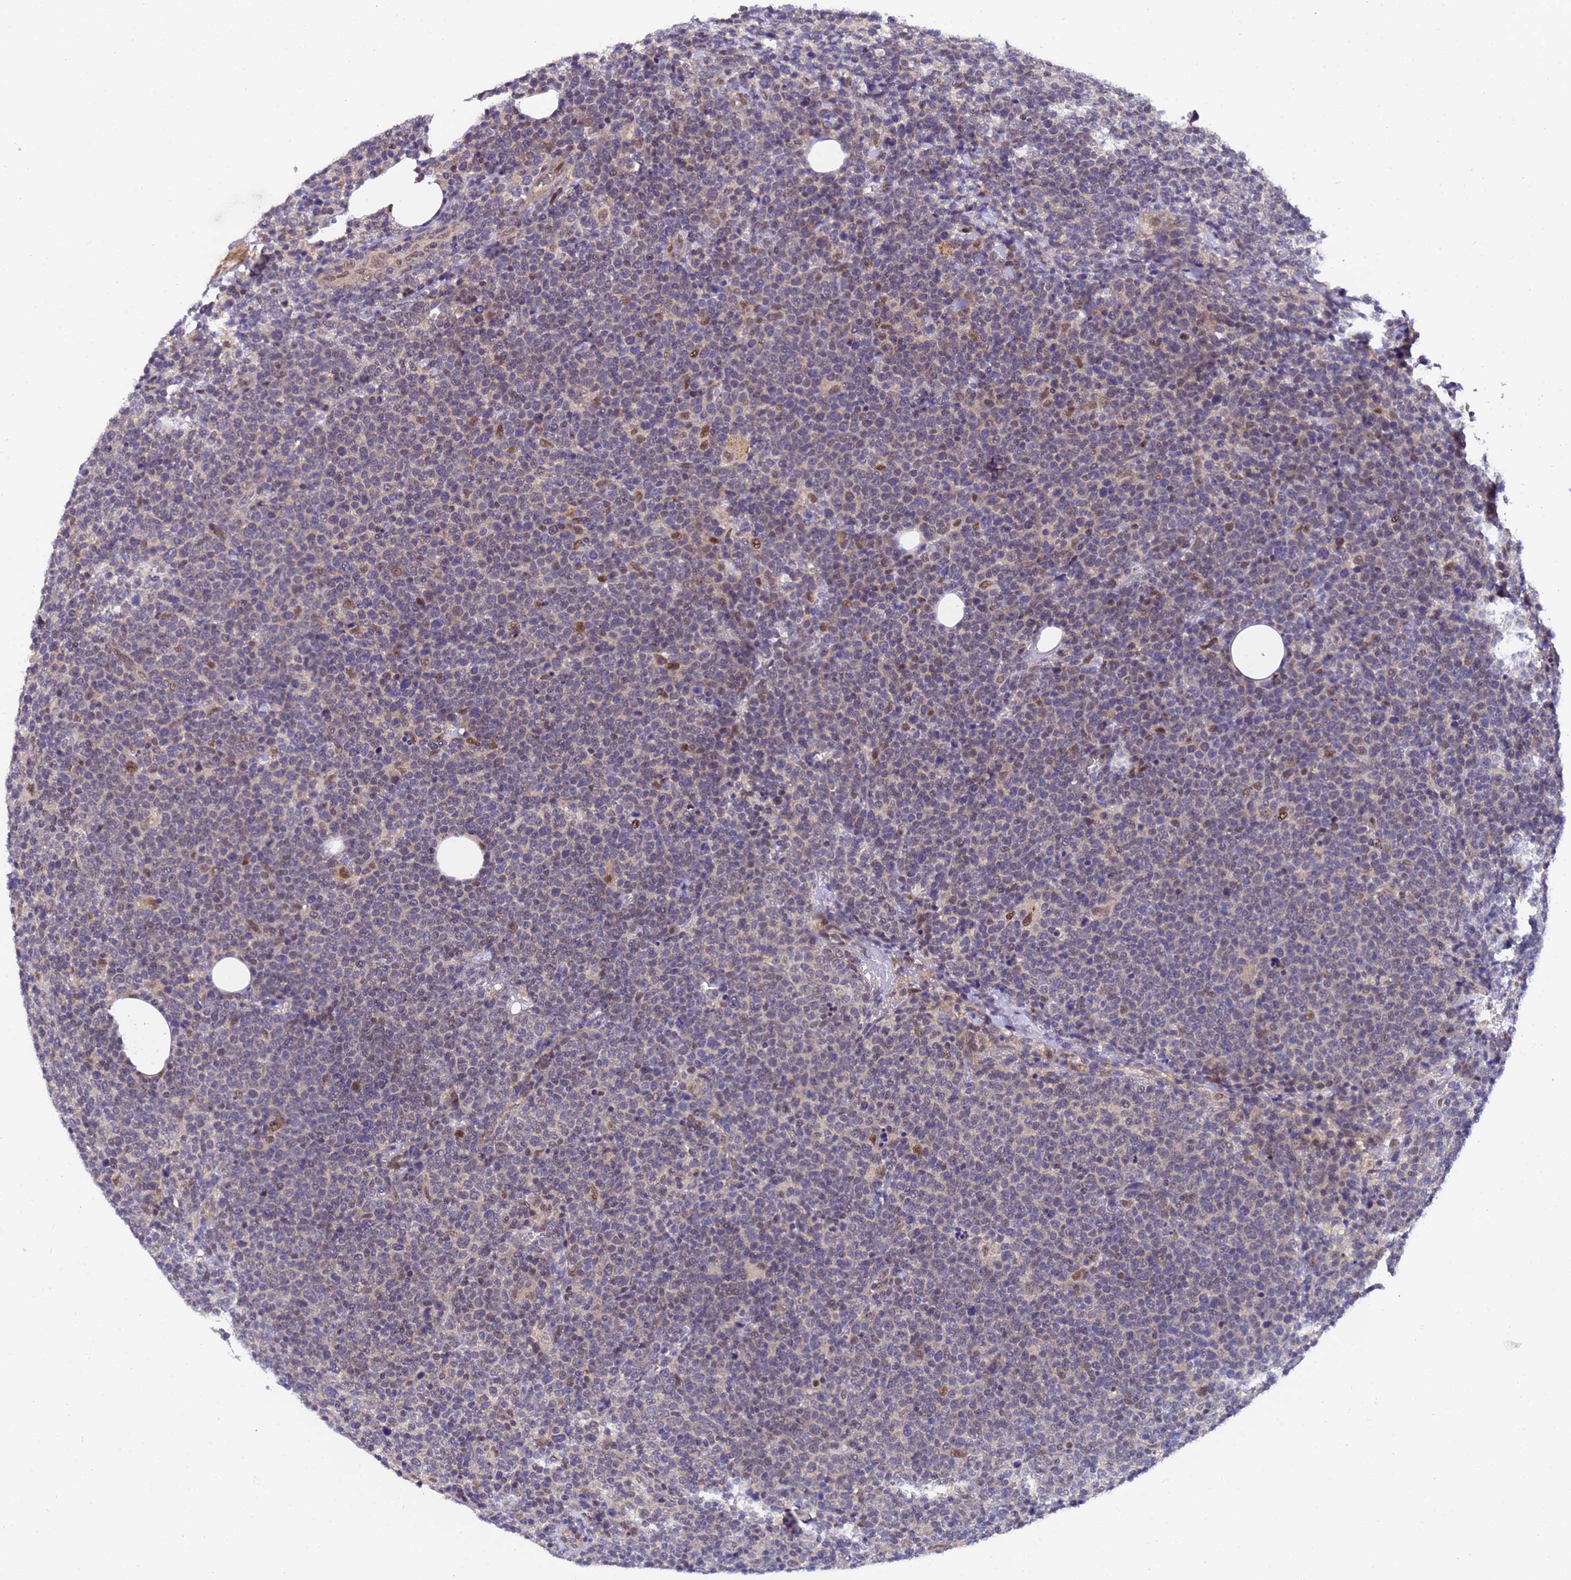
{"staining": {"intensity": "weak", "quantity": "25%-75%", "location": "cytoplasmic/membranous"}, "tissue": "lymphoma", "cell_type": "Tumor cells", "image_type": "cancer", "snomed": [{"axis": "morphology", "description": "Malignant lymphoma, non-Hodgkin's type, High grade"}, {"axis": "topography", "description": "Lymph node"}], "caption": "Immunohistochemical staining of lymphoma exhibits weak cytoplasmic/membranous protein staining in about 25%-75% of tumor cells.", "gene": "ANAPC13", "patient": {"sex": "male", "age": 61}}